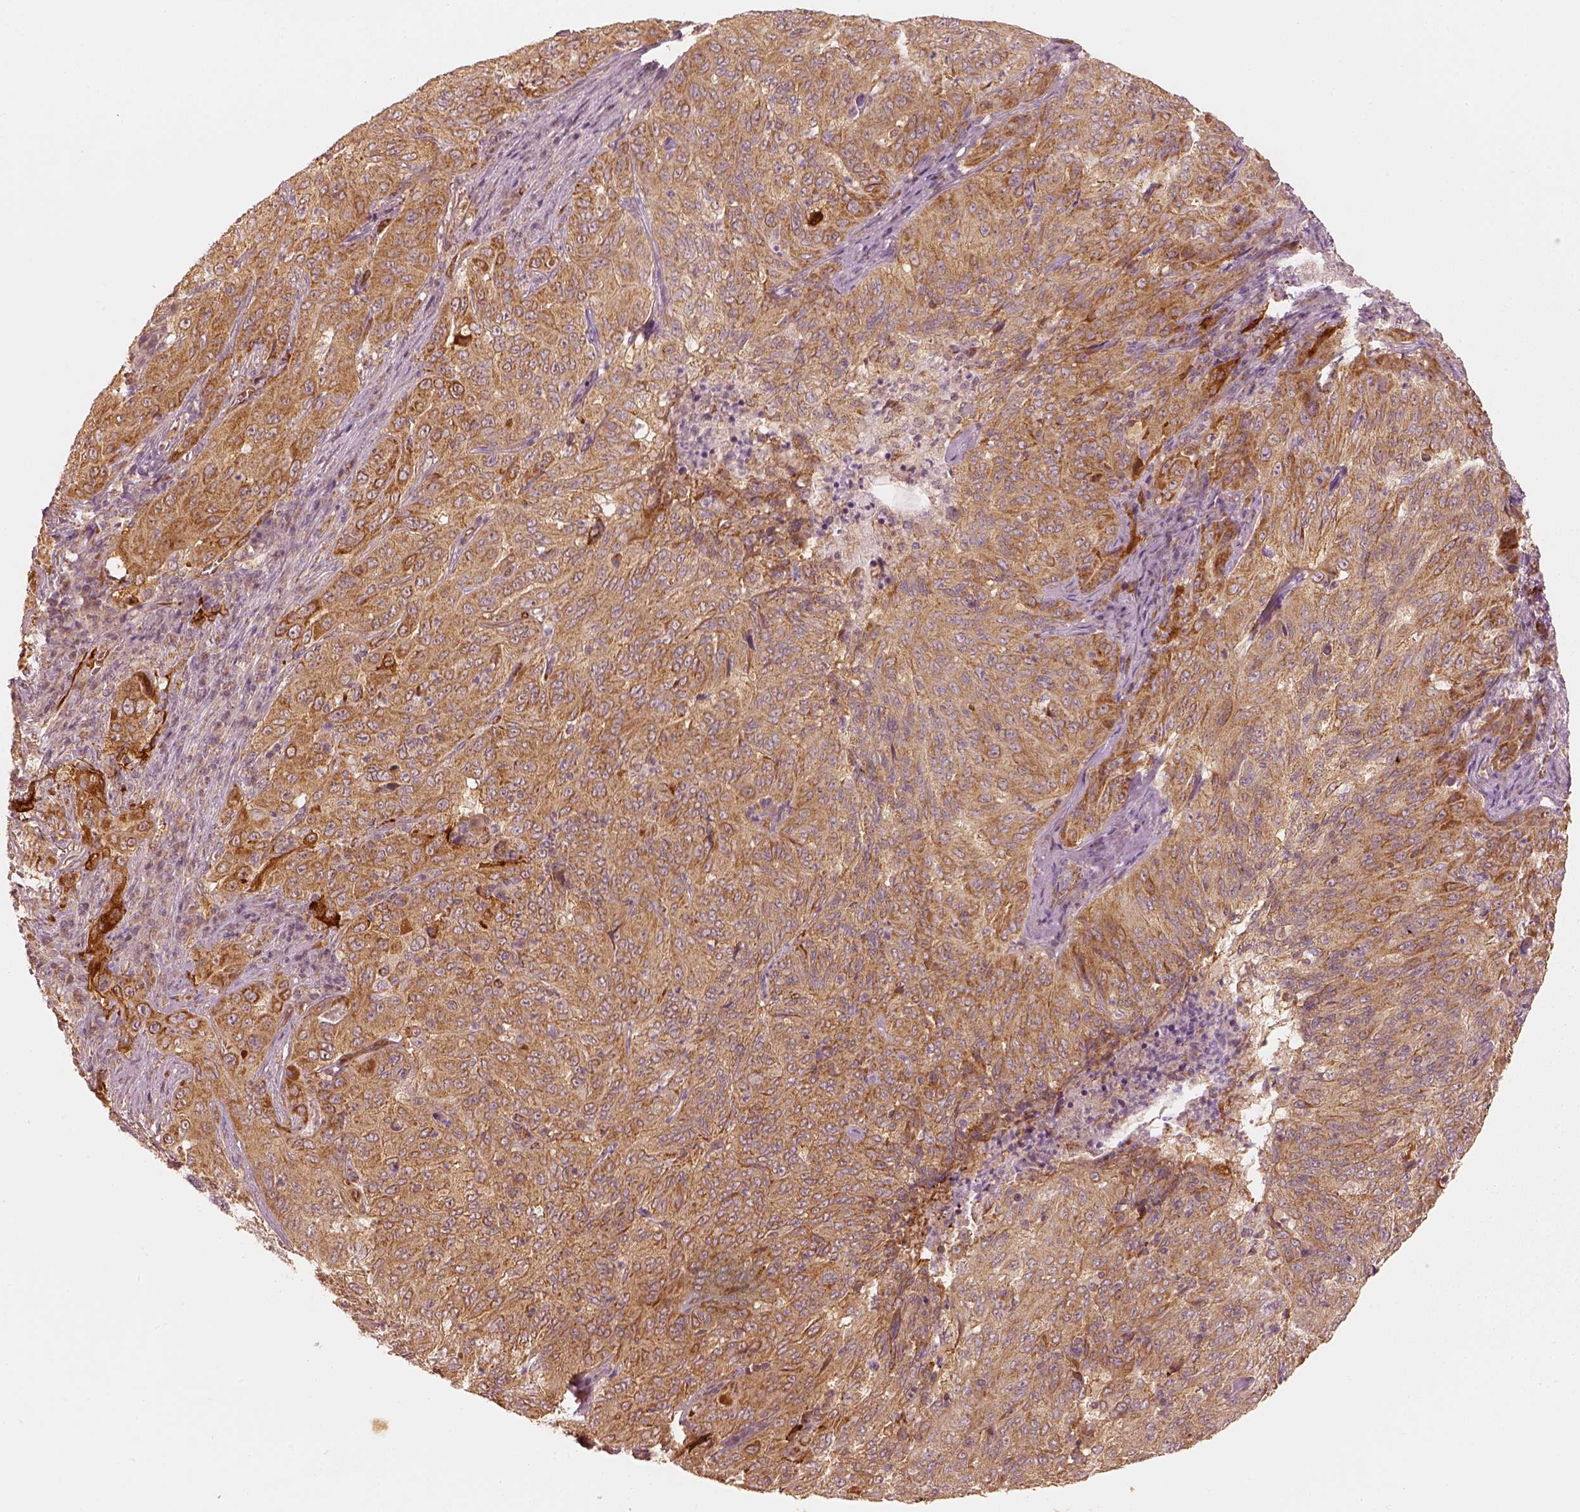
{"staining": {"intensity": "moderate", "quantity": ">75%", "location": "cytoplasmic/membranous"}, "tissue": "pancreatic cancer", "cell_type": "Tumor cells", "image_type": "cancer", "snomed": [{"axis": "morphology", "description": "Adenocarcinoma, NOS"}, {"axis": "topography", "description": "Pancreas"}], "caption": "The immunohistochemical stain labels moderate cytoplasmic/membranous expression in tumor cells of pancreatic cancer tissue.", "gene": "FSCN1", "patient": {"sex": "male", "age": 63}}